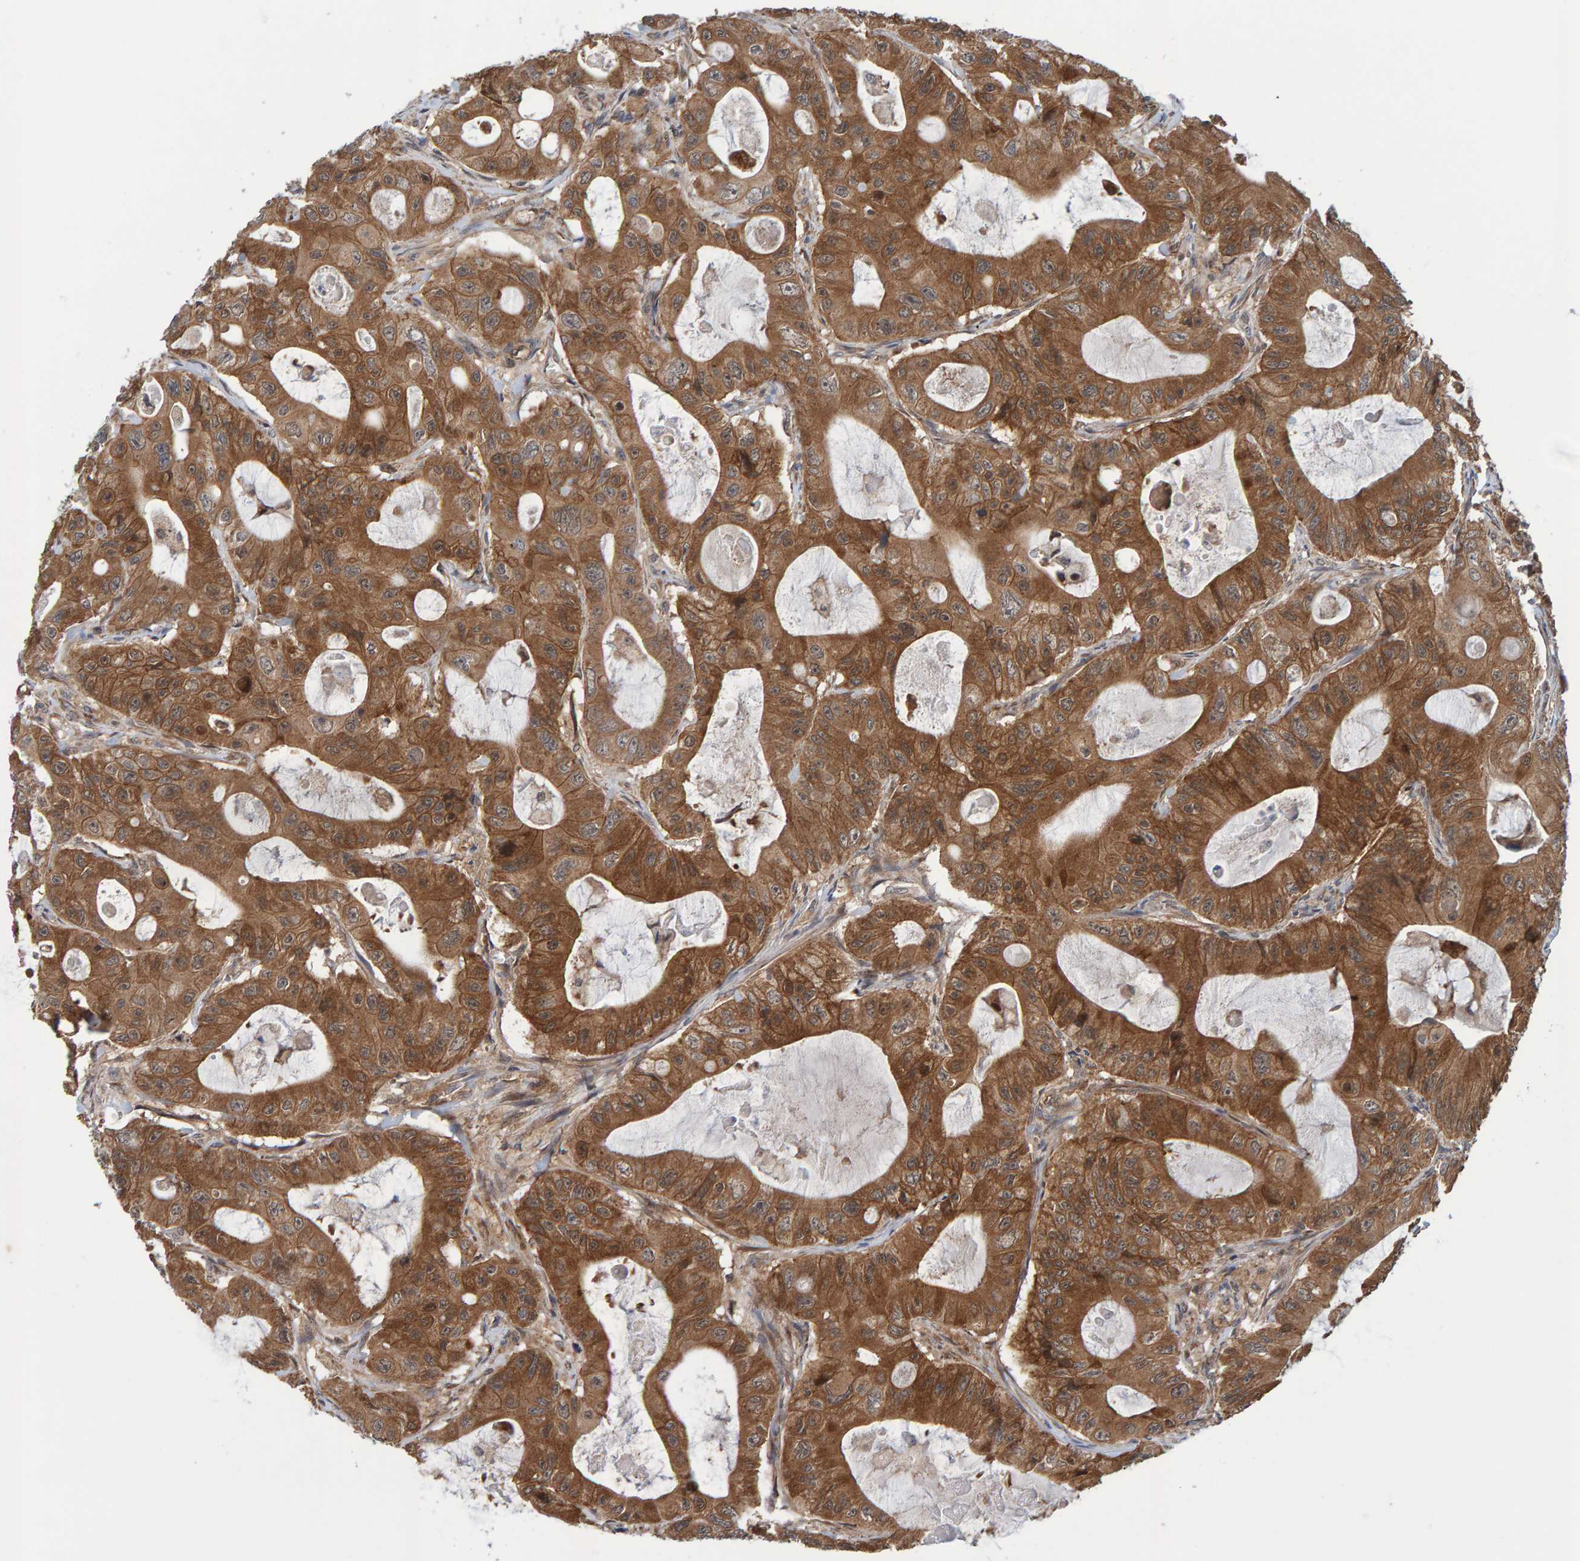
{"staining": {"intensity": "moderate", "quantity": ">75%", "location": "cytoplasmic/membranous"}, "tissue": "colorectal cancer", "cell_type": "Tumor cells", "image_type": "cancer", "snomed": [{"axis": "morphology", "description": "Adenocarcinoma, NOS"}, {"axis": "topography", "description": "Colon"}], "caption": "High-power microscopy captured an immunohistochemistry (IHC) histopathology image of colorectal cancer (adenocarcinoma), revealing moderate cytoplasmic/membranous positivity in approximately >75% of tumor cells.", "gene": "SCRN2", "patient": {"sex": "female", "age": 46}}